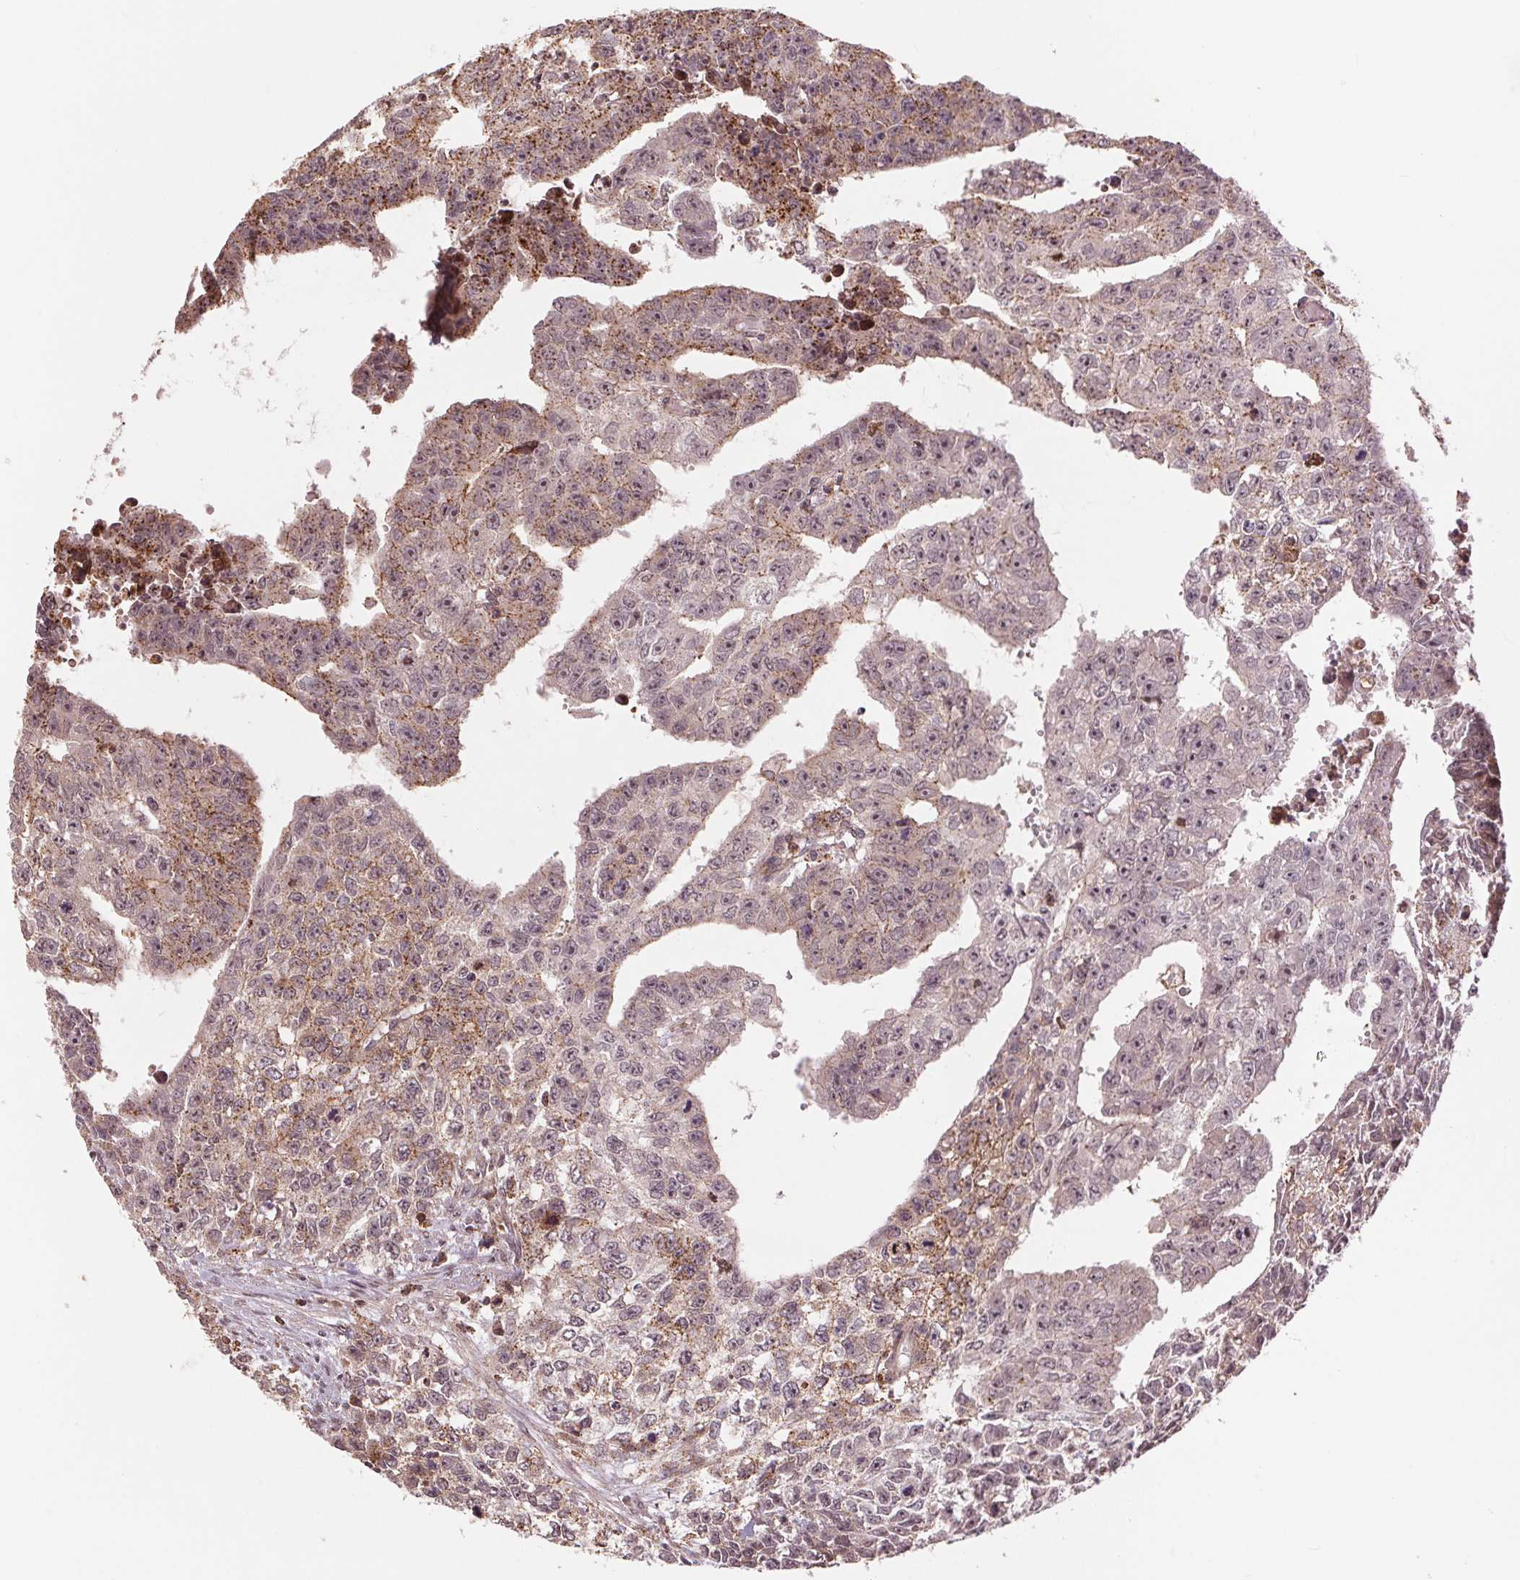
{"staining": {"intensity": "weak", "quantity": "25%-75%", "location": "cytoplasmic/membranous"}, "tissue": "testis cancer", "cell_type": "Tumor cells", "image_type": "cancer", "snomed": [{"axis": "morphology", "description": "Carcinoma, Embryonal, NOS"}, {"axis": "morphology", "description": "Teratoma, malignant, NOS"}, {"axis": "topography", "description": "Testis"}], "caption": "The photomicrograph exhibits a brown stain indicating the presence of a protein in the cytoplasmic/membranous of tumor cells in teratoma (malignant) (testis).", "gene": "CHMP4B", "patient": {"sex": "male", "age": 24}}